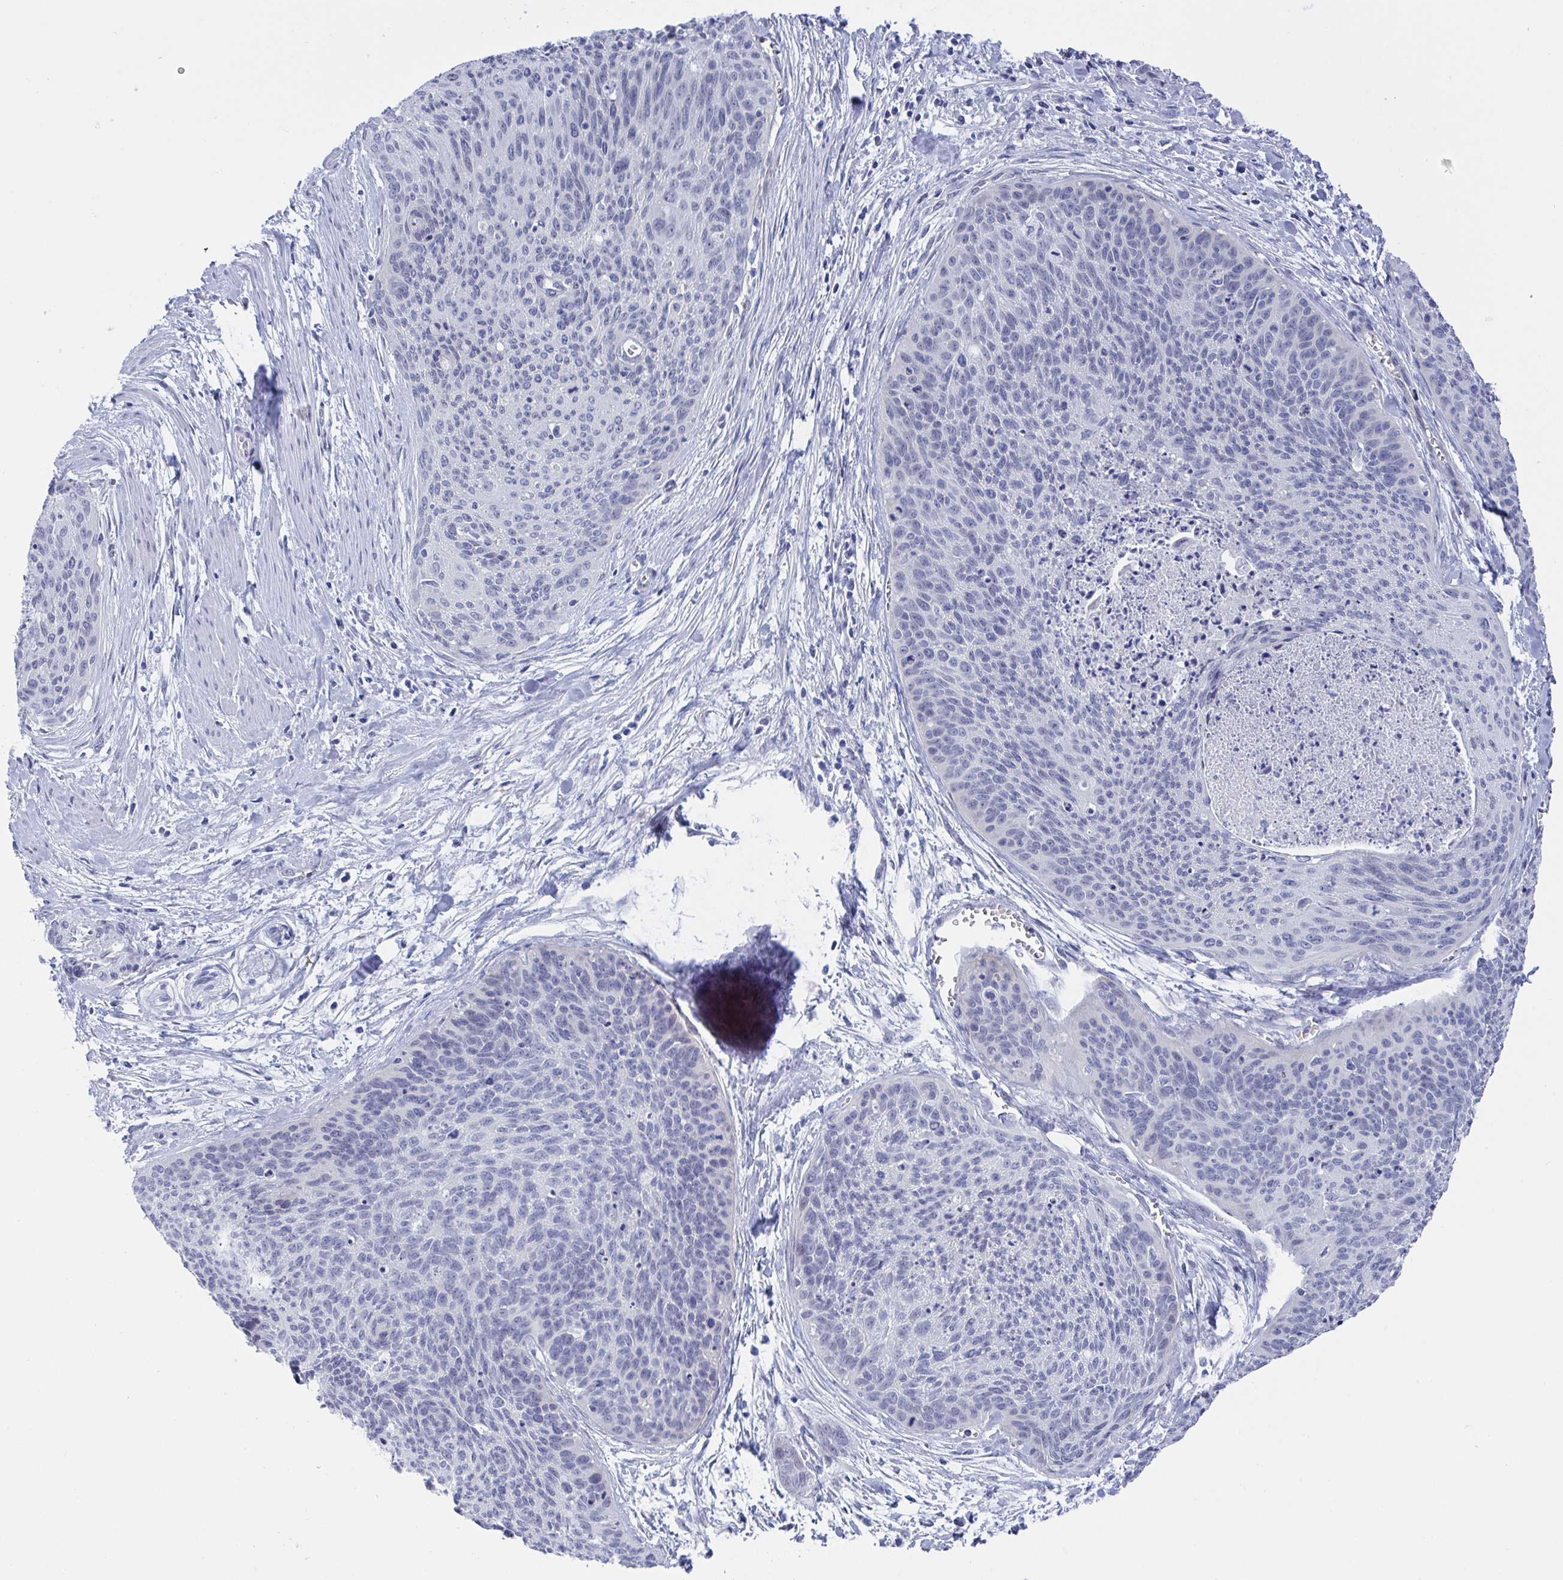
{"staining": {"intensity": "negative", "quantity": "none", "location": "none"}, "tissue": "cervical cancer", "cell_type": "Tumor cells", "image_type": "cancer", "snomed": [{"axis": "morphology", "description": "Squamous cell carcinoma, NOS"}, {"axis": "topography", "description": "Cervix"}], "caption": "Immunohistochemistry micrograph of neoplastic tissue: cervical cancer stained with DAB demonstrates no significant protein staining in tumor cells.", "gene": "MFSD4A", "patient": {"sex": "female", "age": 55}}